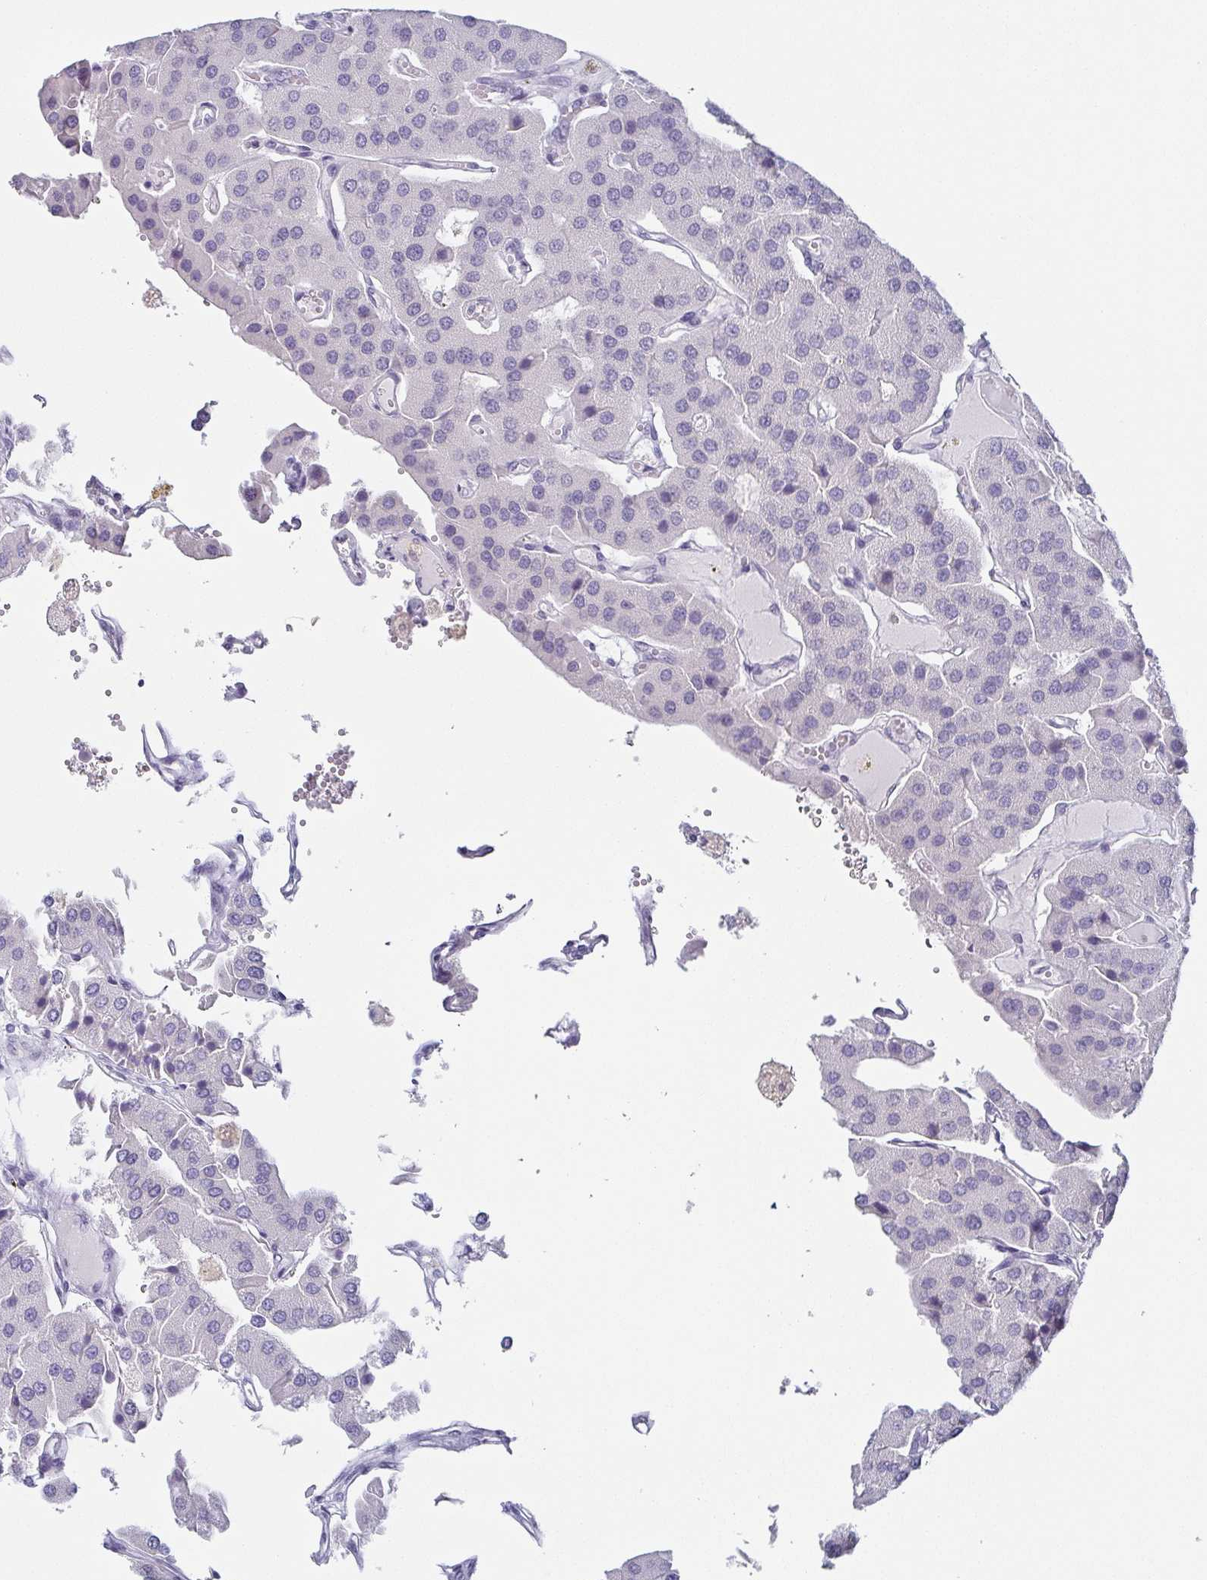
{"staining": {"intensity": "negative", "quantity": "none", "location": "none"}, "tissue": "parathyroid gland", "cell_type": "Glandular cells", "image_type": "normal", "snomed": [{"axis": "morphology", "description": "Normal tissue, NOS"}, {"axis": "morphology", "description": "Adenoma, NOS"}, {"axis": "topography", "description": "Parathyroid gland"}], "caption": "IHC histopathology image of unremarkable parathyroid gland: parathyroid gland stained with DAB displays no significant protein staining in glandular cells.", "gene": "PRR27", "patient": {"sex": "female", "age": 86}}